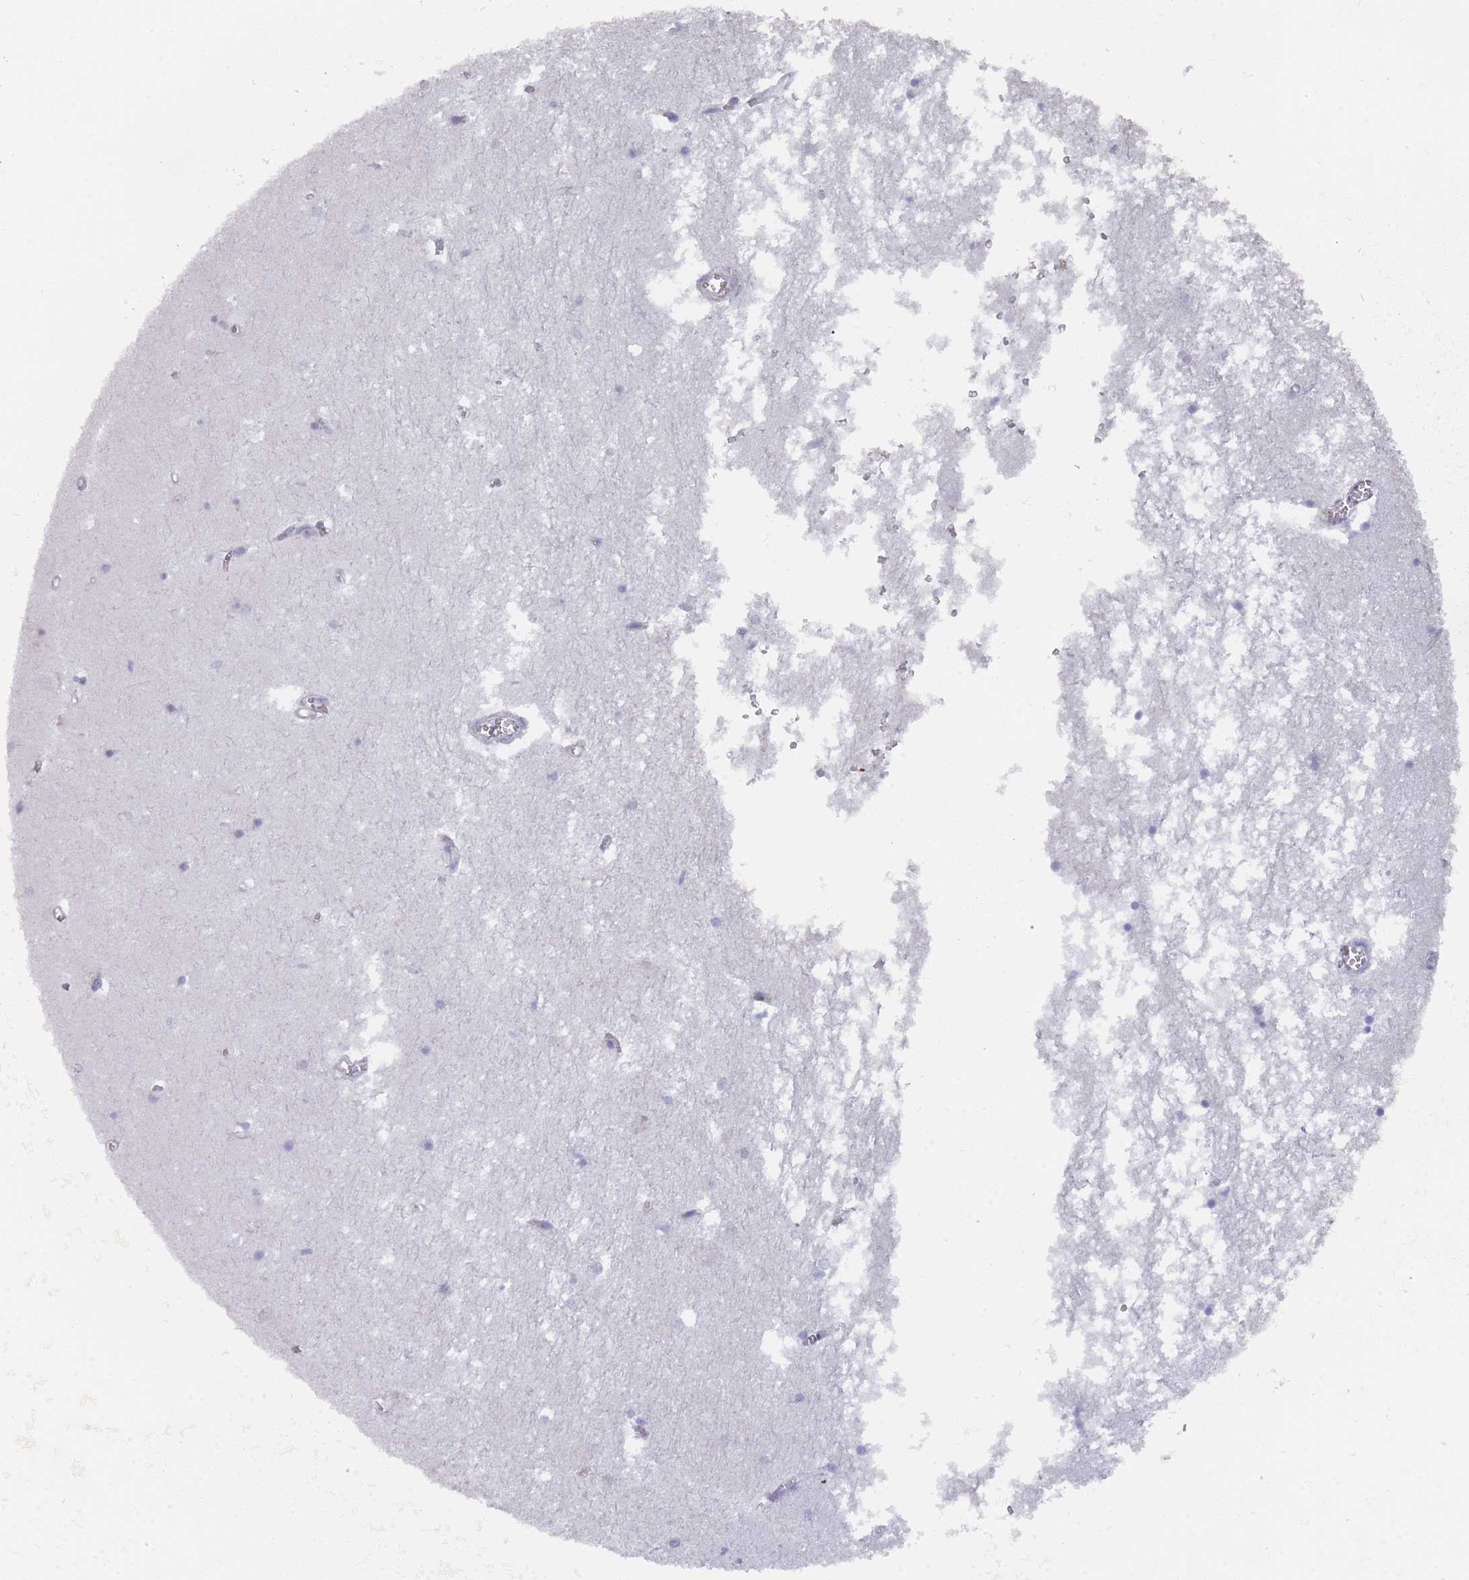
{"staining": {"intensity": "negative", "quantity": "none", "location": "none"}, "tissue": "hippocampus", "cell_type": "Glial cells", "image_type": "normal", "snomed": [{"axis": "morphology", "description": "Normal tissue, NOS"}, {"axis": "topography", "description": "Hippocampus"}], "caption": "DAB (3,3'-diaminobenzidine) immunohistochemical staining of normal hippocampus exhibits no significant staining in glial cells.", "gene": "TRARG1", "patient": {"sex": "male", "age": 70}}